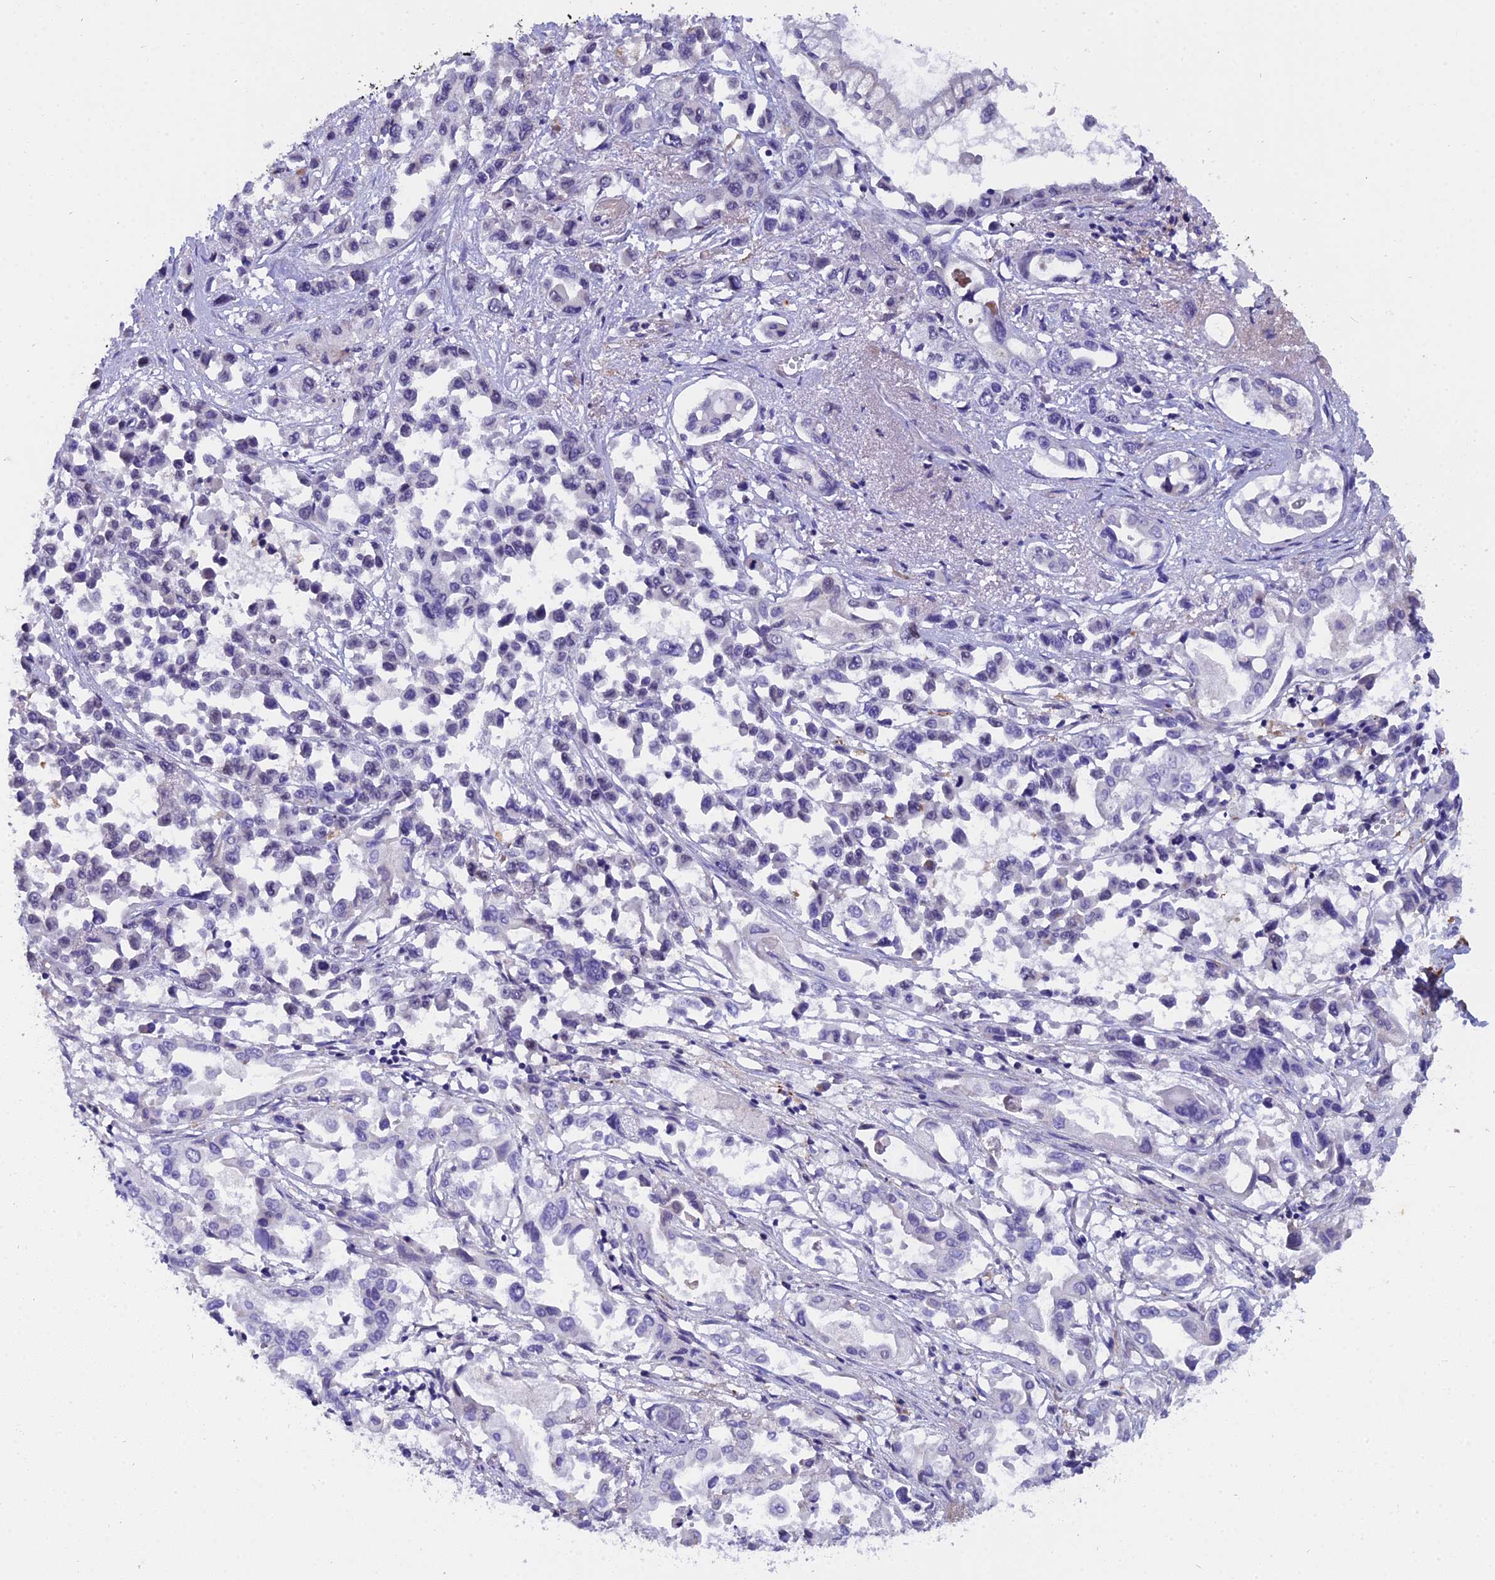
{"staining": {"intensity": "negative", "quantity": "none", "location": "none"}, "tissue": "pancreatic cancer", "cell_type": "Tumor cells", "image_type": "cancer", "snomed": [{"axis": "morphology", "description": "Adenocarcinoma, NOS"}, {"axis": "topography", "description": "Pancreas"}], "caption": "DAB (3,3'-diaminobenzidine) immunohistochemical staining of human pancreatic cancer (adenocarcinoma) reveals no significant staining in tumor cells. (DAB immunohistochemistry (IHC) with hematoxylin counter stain).", "gene": "PYGO1", "patient": {"sex": "male", "age": 92}}